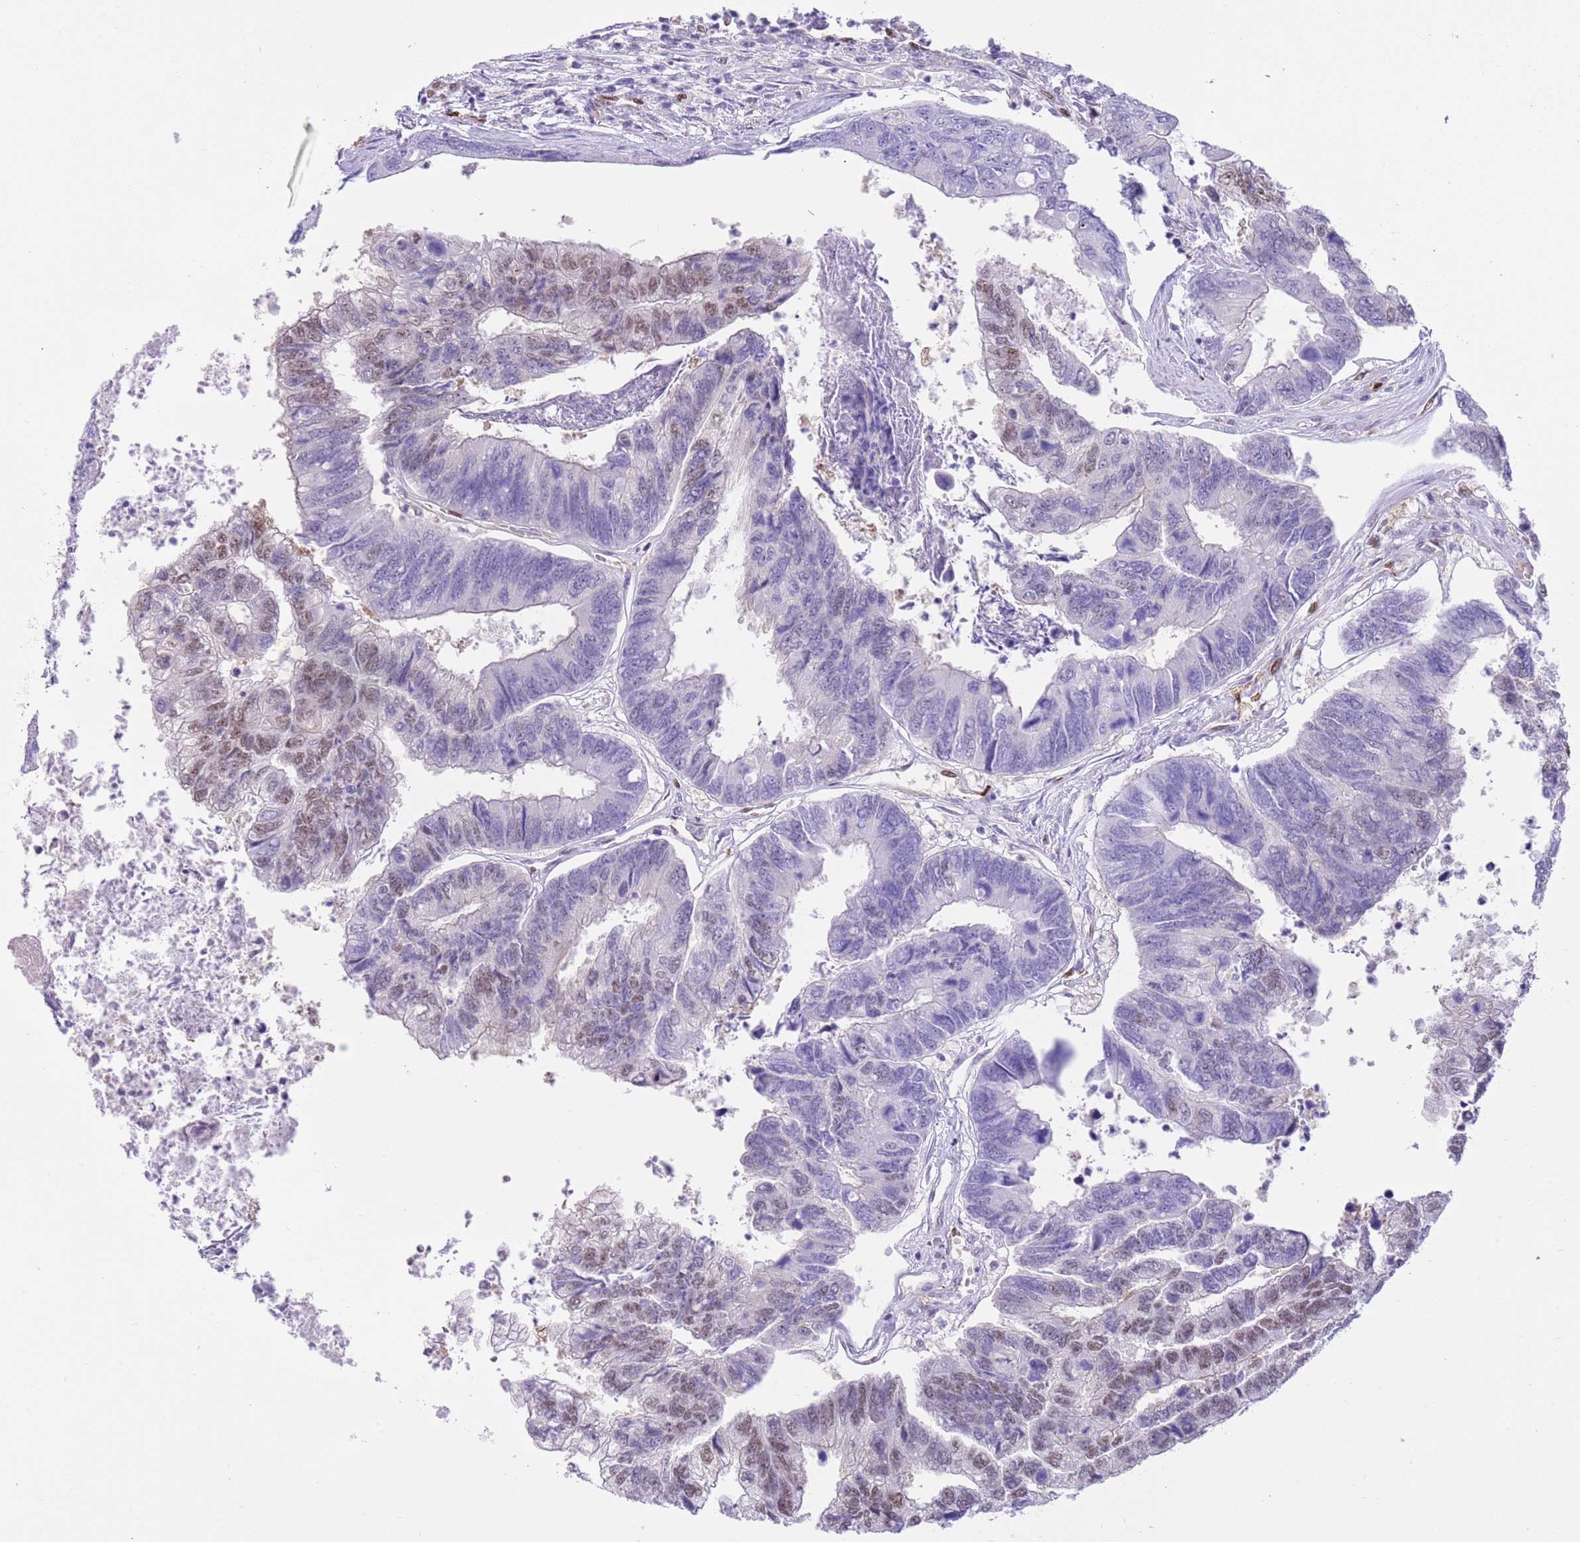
{"staining": {"intensity": "moderate", "quantity": "<25%", "location": "nuclear"}, "tissue": "colorectal cancer", "cell_type": "Tumor cells", "image_type": "cancer", "snomed": [{"axis": "morphology", "description": "Adenocarcinoma, NOS"}, {"axis": "topography", "description": "Colon"}], "caption": "Moderate nuclear positivity is identified in about <25% of tumor cells in adenocarcinoma (colorectal).", "gene": "DDI2", "patient": {"sex": "female", "age": 67}}